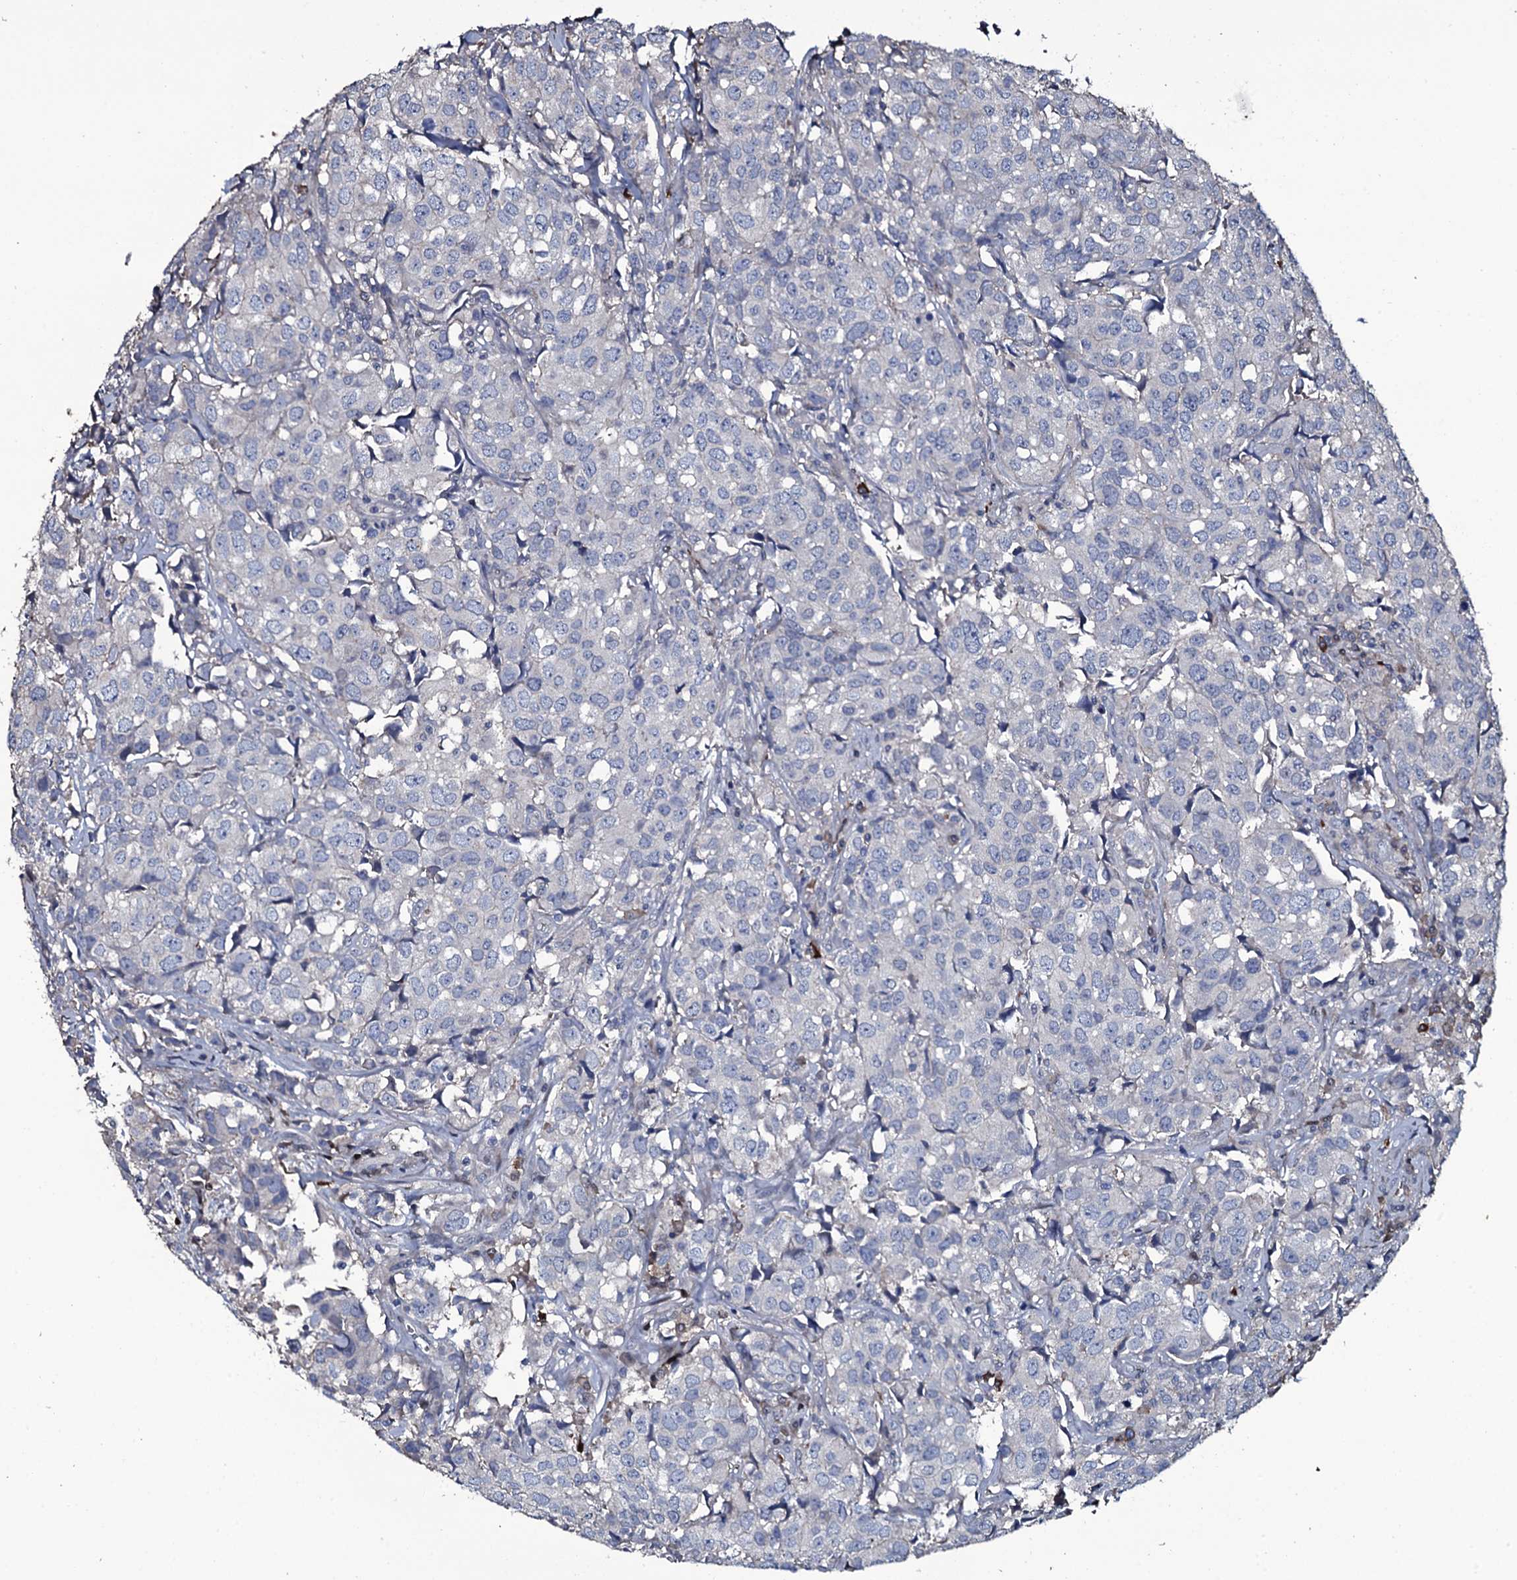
{"staining": {"intensity": "negative", "quantity": "none", "location": "none"}, "tissue": "urothelial cancer", "cell_type": "Tumor cells", "image_type": "cancer", "snomed": [{"axis": "morphology", "description": "Urothelial carcinoma, High grade"}, {"axis": "topography", "description": "Urinary bladder"}], "caption": "Immunohistochemical staining of human urothelial cancer displays no significant positivity in tumor cells. (DAB immunohistochemistry, high magnification).", "gene": "LYG2", "patient": {"sex": "female", "age": 75}}